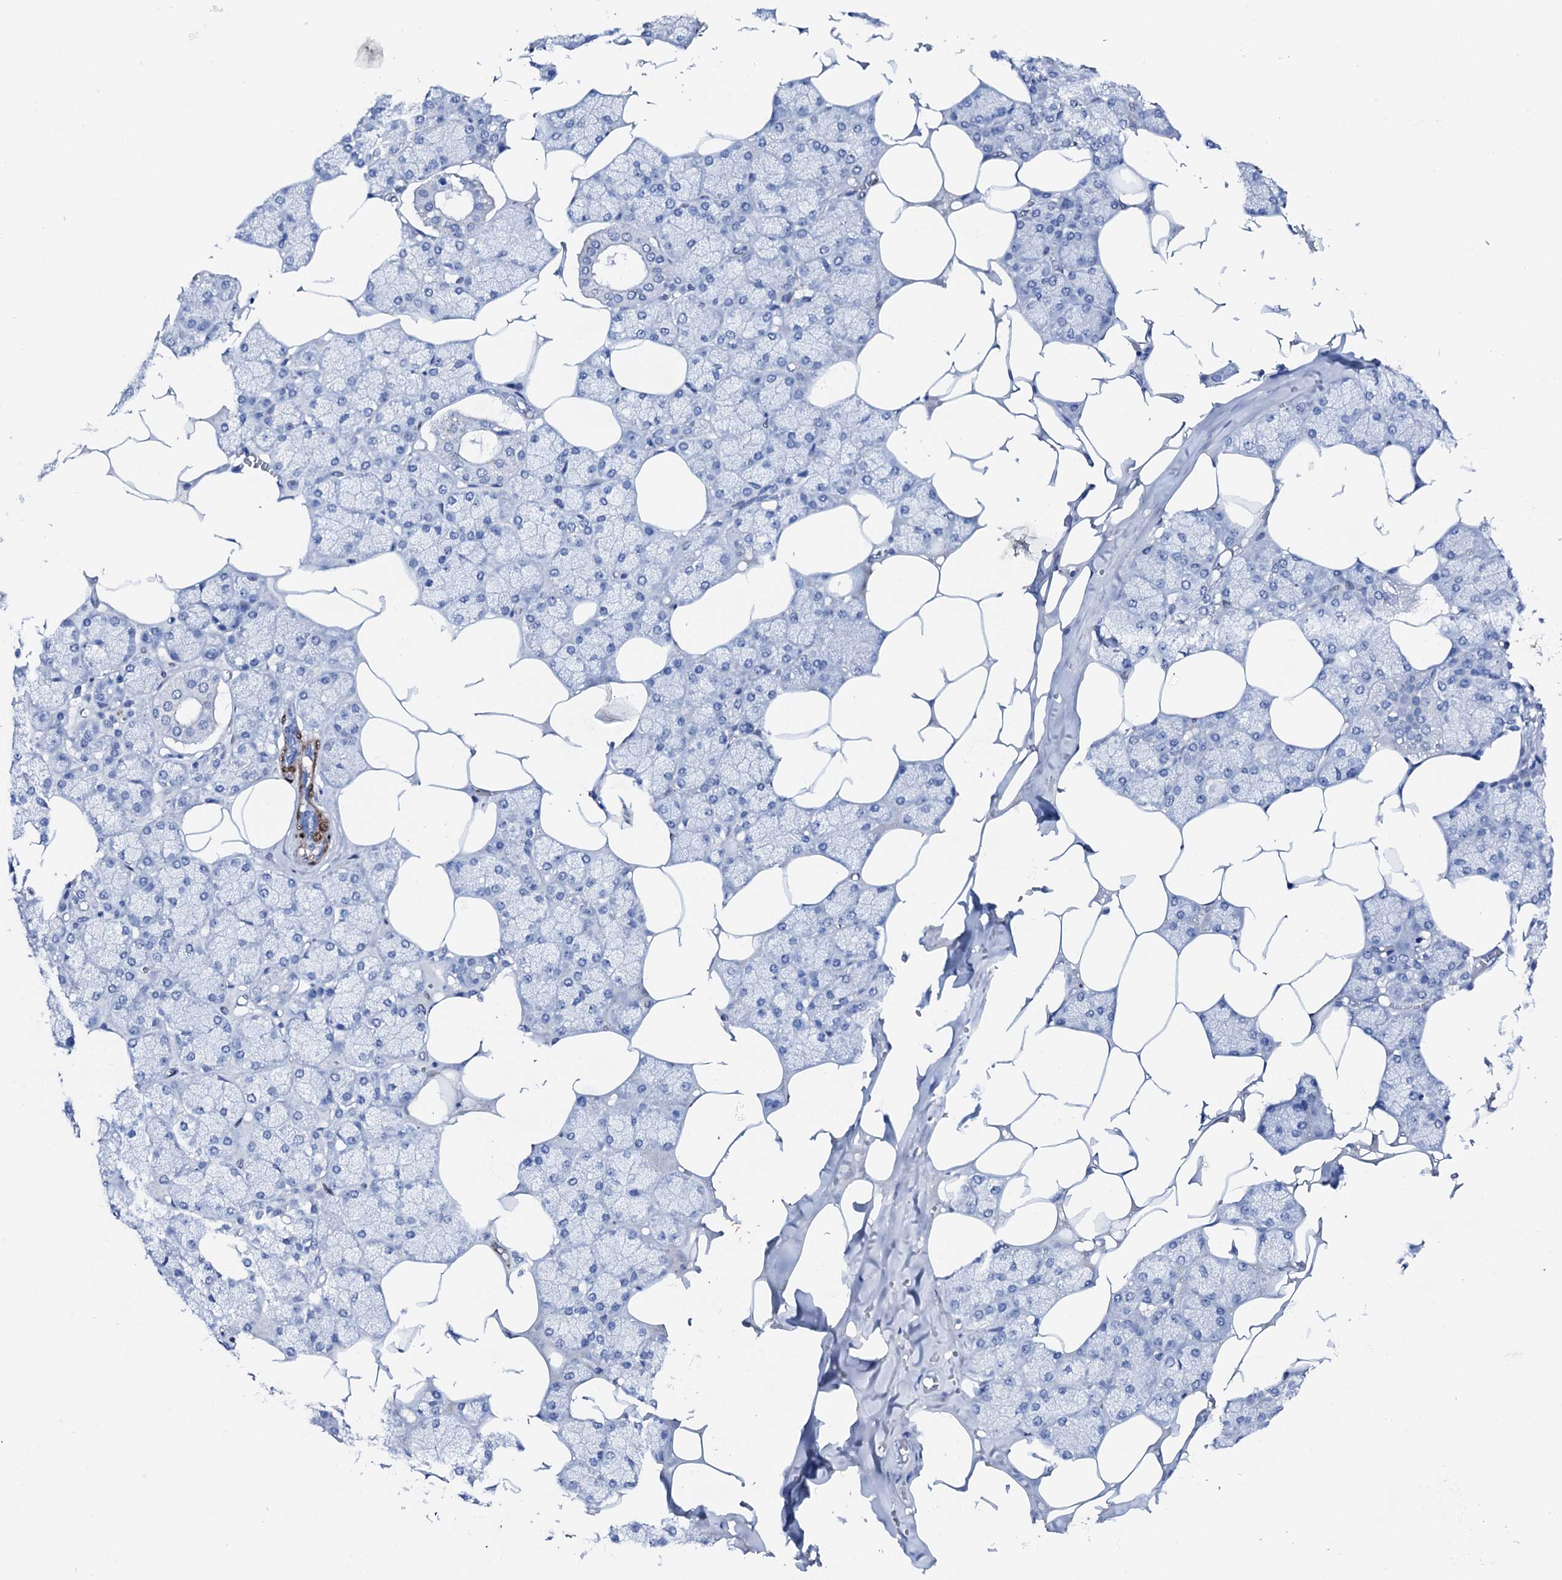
{"staining": {"intensity": "negative", "quantity": "none", "location": "none"}, "tissue": "salivary gland", "cell_type": "Glandular cells", "image_type": "normal", "snomed": [{"axis": "morphology", "description": "Normal tissue, NOS"}, {"axis": "topography", "description": "Salivary gland"}], "caption": "A high-resolution micrograph shows immunohistochemistry staining of normal salivary gland, which reveals no significant positivity in glandular cells.", "gene": "NRIP2", "patient": {"sex": "male", "age": 62}}